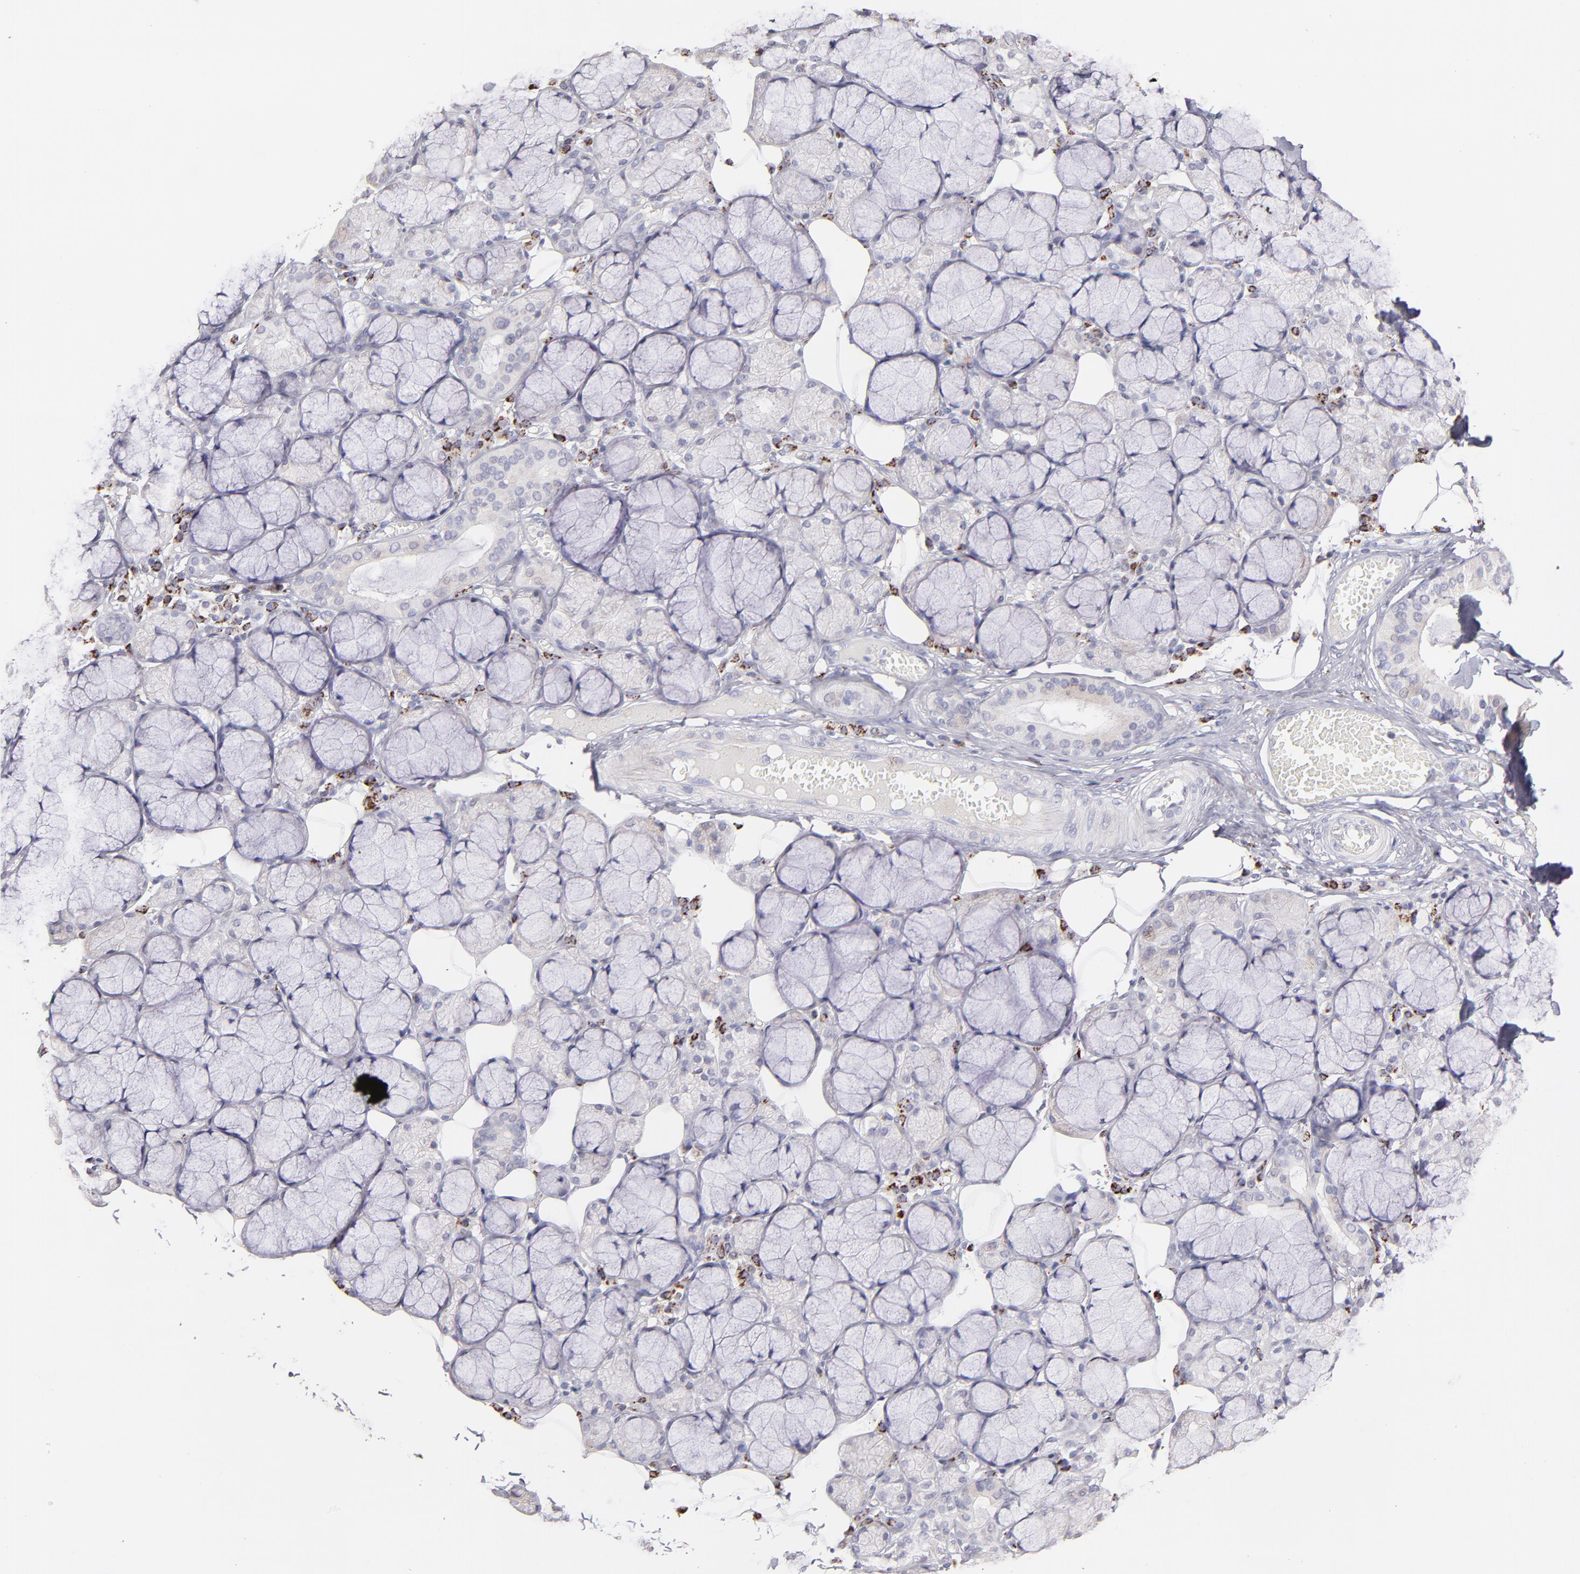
{"staining": {"intensity": "weak", "quantity": "<25%", "location": "cytoplasmic/membranous"}, "tissue": "salivary gland", "cell_type": "Glandular cells", "image_type": "normal", "snomed": [{"axis": "morphology", "description": "Normal tissue, NOS"}, {"axis": "topography", "description": "Skeletal muscle"}, {"axis": "topography", "description": "Oral tissue"}, {"axis": "topography", "description": "Salivary gland"}, {"axis": "topography", "description": "Peripheral nerve tissue"}], "caption": "Unremarkable salivary gland was stained to show a protein in brown. There is no significant expression in glandular cells. (Immunohistochemistry (ihc), brightfield microscopy, high magnification).", "gene": "GLDC", "patient": {"sex": "male", "age": 54}}